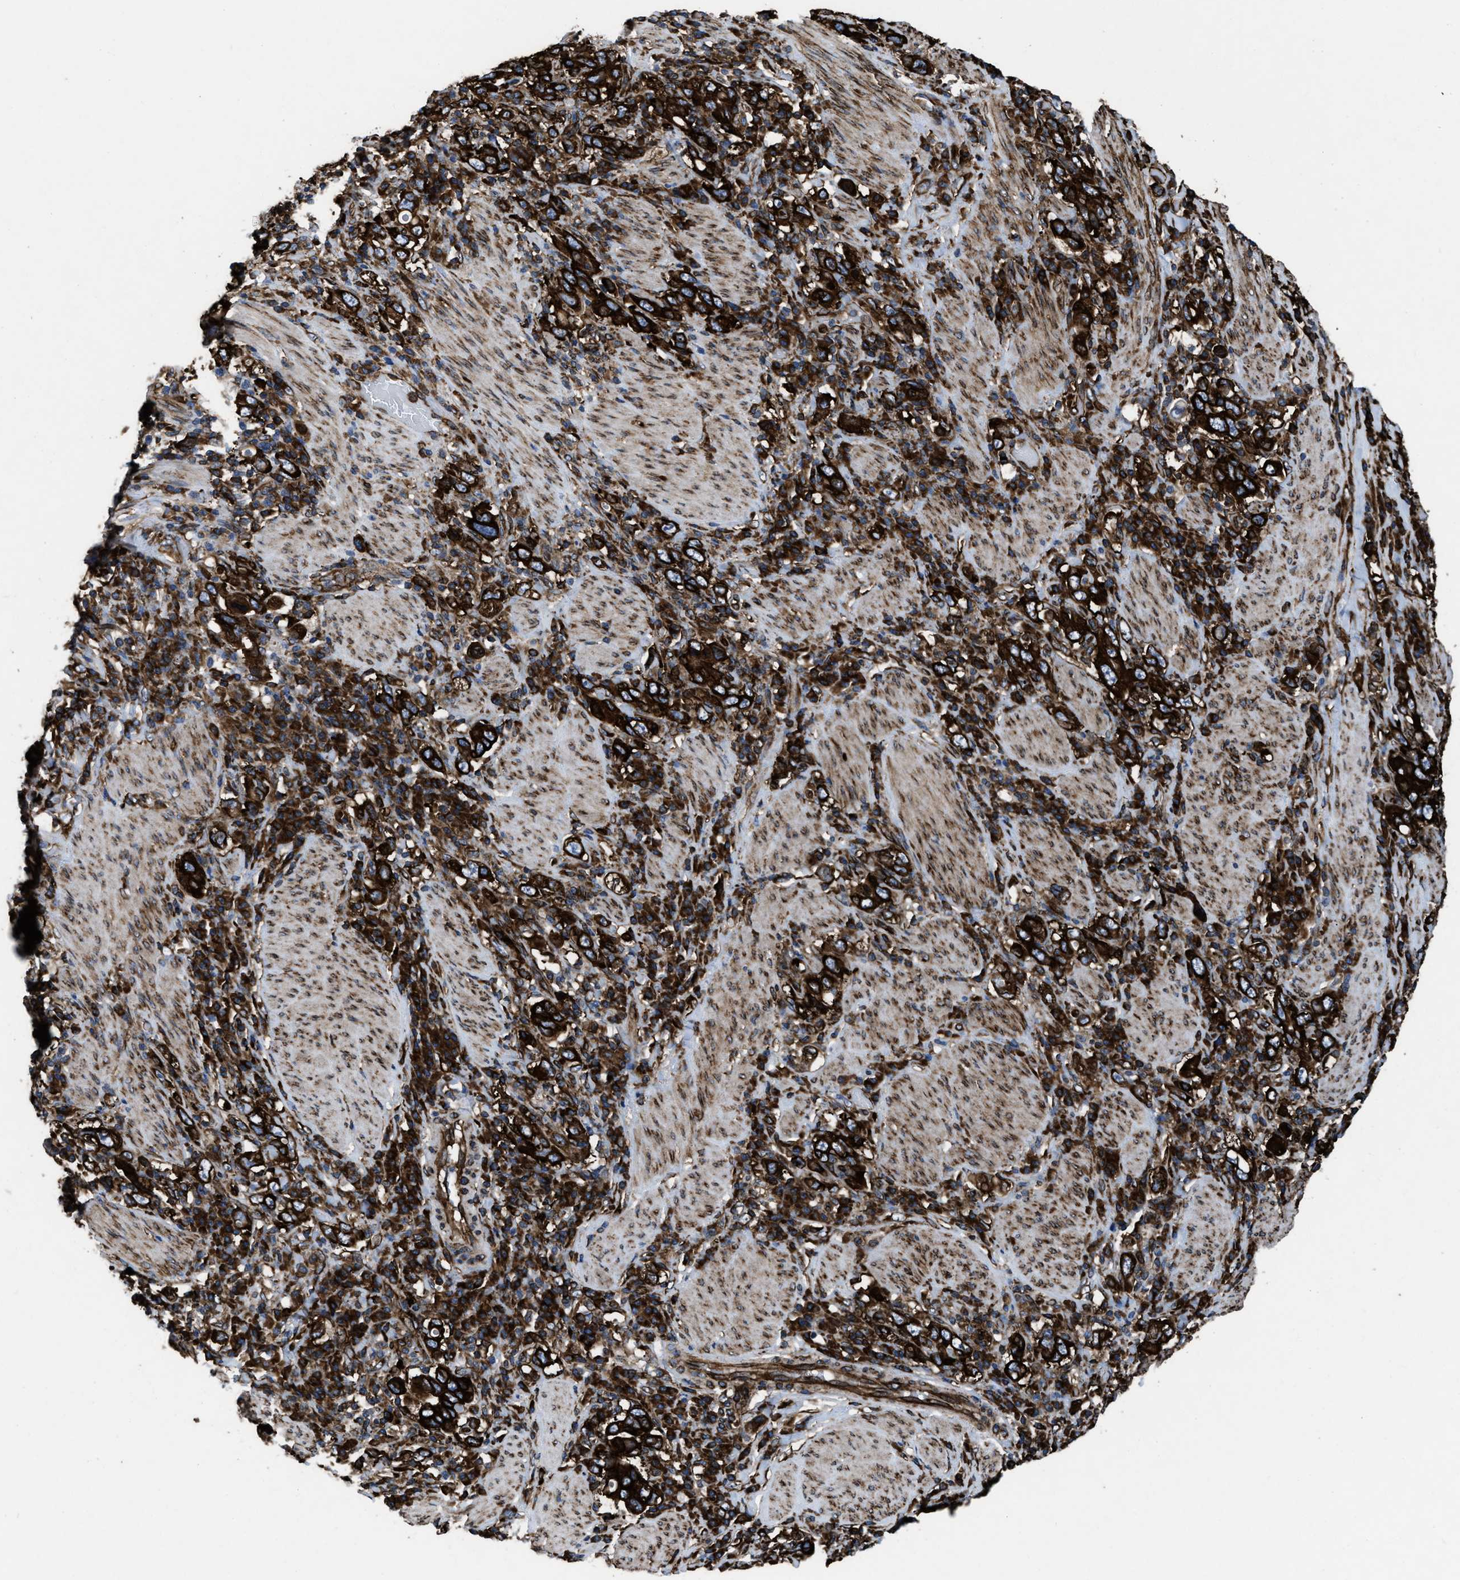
{"staining": {"intensity": "strong", "quantity": ">75%", "location": "cytoplasmic/membranous"}, "tissue": "stomach cancer", "cell_type": "Tumor cells", "image_type": "cancer", "snomed": [{"axis": "morphology", "description": "Adenocarcinoma, NOS"}, {"axis": "topography", "description": "Stomach, upper"}], "caption": "Stomach adenocarcinoma was stained to show a protein in brown. There is high levels of strong cytoplasmic/membranous expression in approximately >75% of tumor cells.", "gene": "CAPRIN1", "patient": {"sex": "male", "age": 62}}